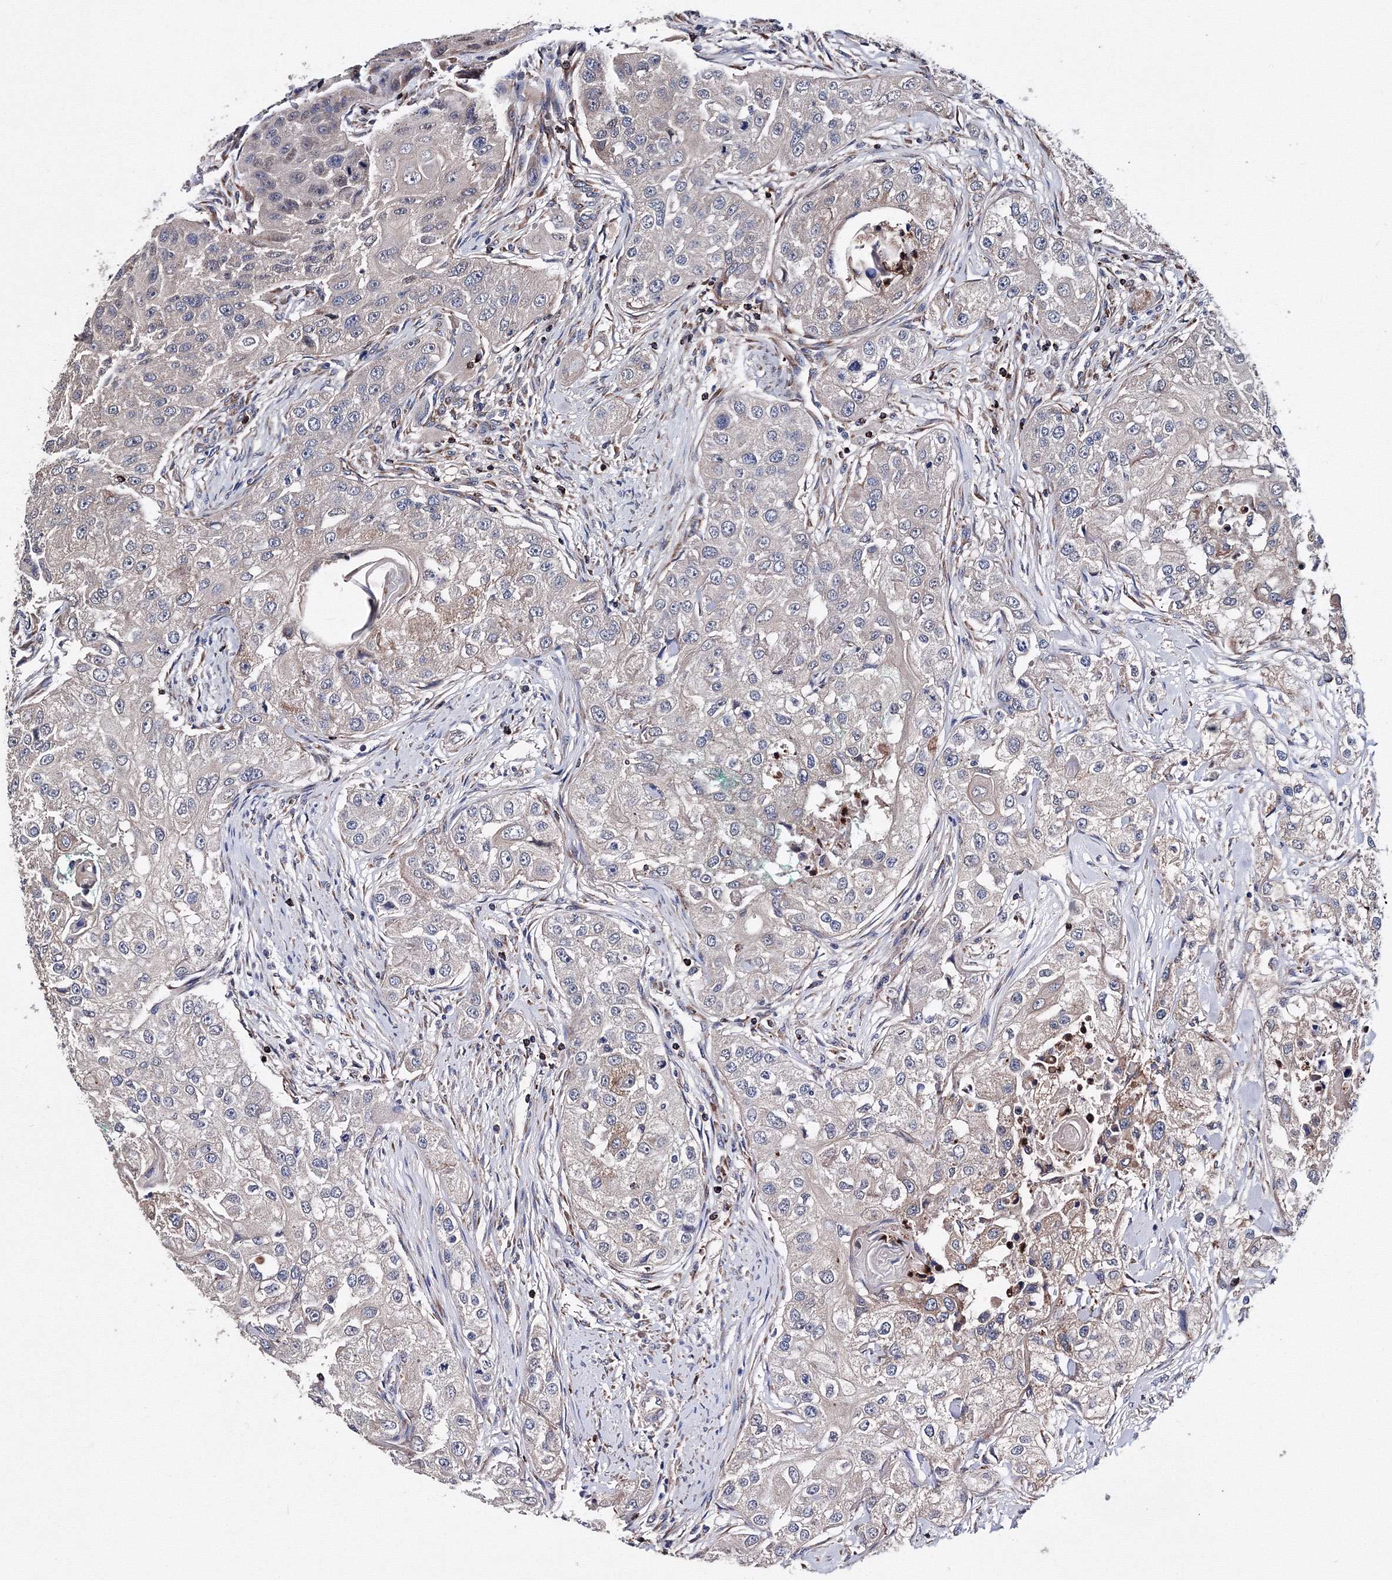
{"staining": {"intensity": "negative", "quantity": "none", "location": "none"}, "tissue": "head and neck cancer", "cell_type": "Tumor cells", "image_type": "cancer", "snomed": [{"axis": "morphology", "description": "Normal tissue, NOS"}, {"axis": "morphology", "description": "Squamous cell carcinoma, NOS"}, {"axis": "topography", "description": "Skeletal muscle"}, {"axis": "topography", "description": "Head-Neck"}], "caption": "High power microscopy micrograph of an immunohistochemistry (IHC) histopathology image of squamous cell carcinoma (head and neck), revealing no significant staining in tumor cells.", "gene": "PHYKPL", "patient": {"sex": "male", "age": 51}}